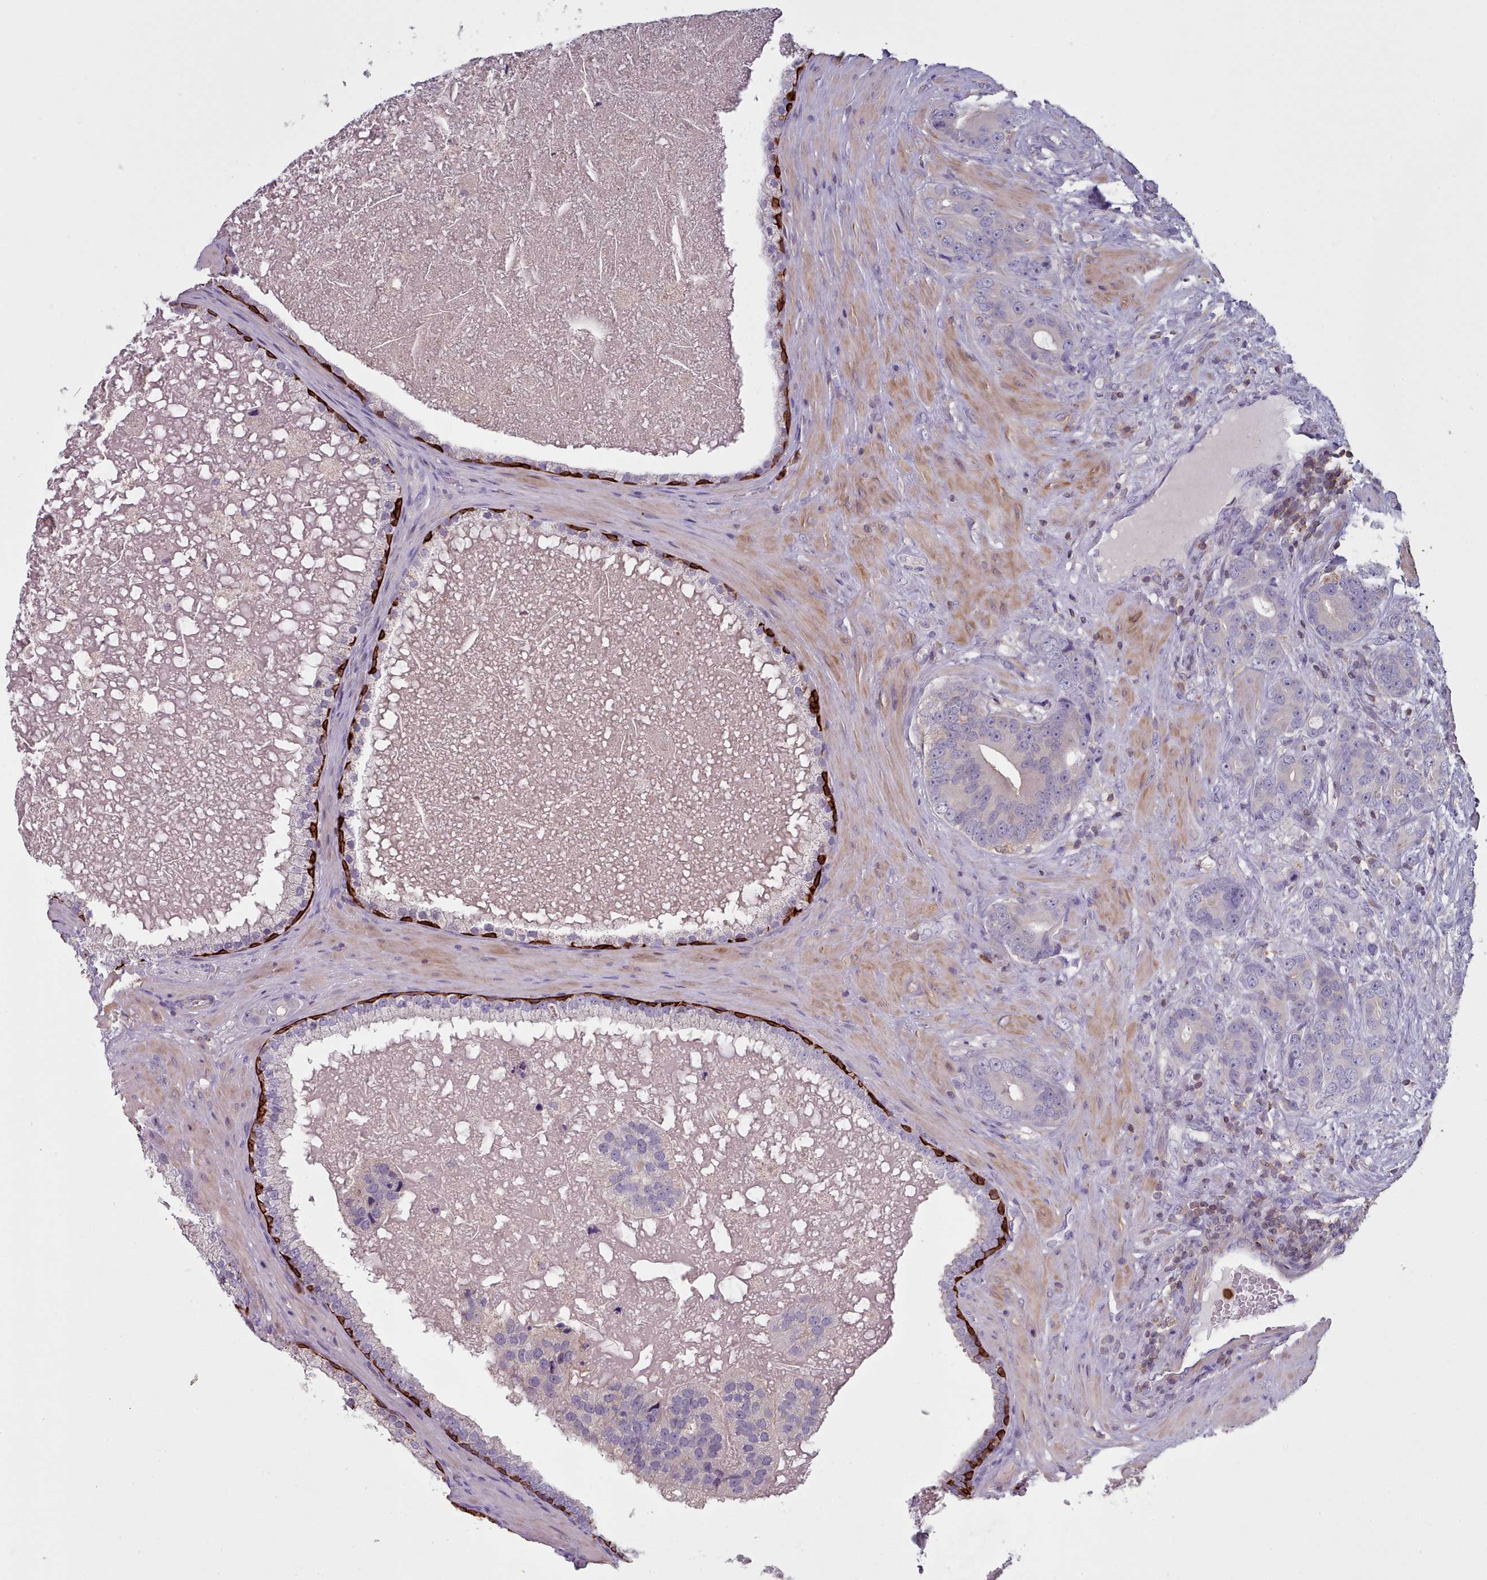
{"staining": {"intensity": "negative", "quantity": "none", "location": "none"}, "tissue": "prostate cancer", "cell_type": "Tumor cells", "image_type": "cancer", "snomed": [{"axis": "morphology", "description": "Adenocarcinoma, High grade"}, {"axis": "topography", "description": "Prostate"}], "caption": "DAB (3,3'-diaminobenzidine) immunohistochemical staining of prostate cancer (adenocarcinoma (high-grade)) shows no significant expression in tumor cells.", "gene": "RAC2", "patient": {"sex": "male", "age": 55}}